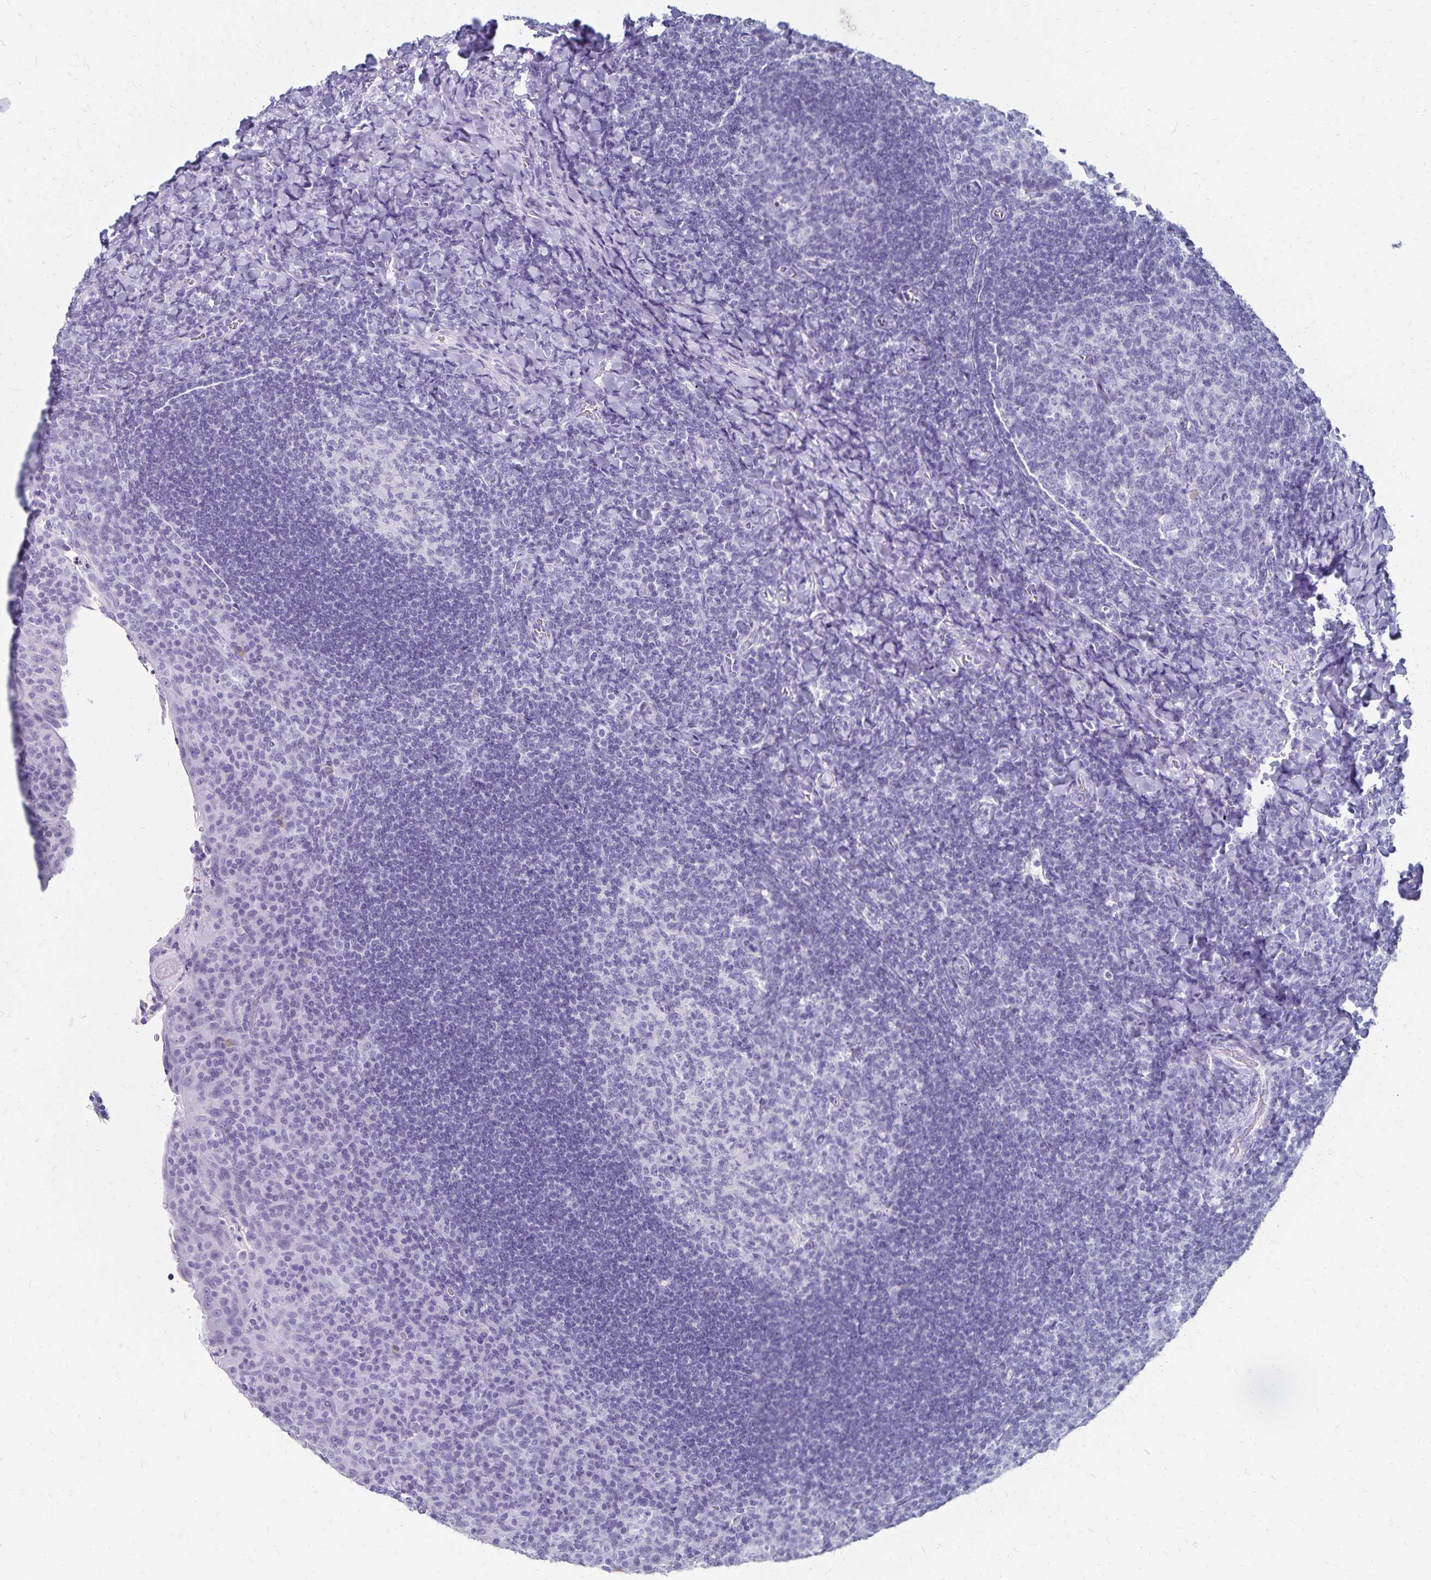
{"staining": {"intensity": "negative", "quantity": "none", "location": "none"}, "tissue": "tonsil", "cell_type": "Germinal center cells", "image_type": "normal", "snomed": [{"axis": "morphology", "description": "Normal tissue, NOS"}, {"axis": "topography", "description": "Tonsil"}], "caption": "Histopathology image shows no significant protein expression in germinal center cells of benign tonsil. Brightfield microscopy of immunohistochemistry stained with DAB (brown) and hematoxylin (blue), captured at high magnification.", "gene": "GIP", "patient": {"sex": "male", "age": 17}}